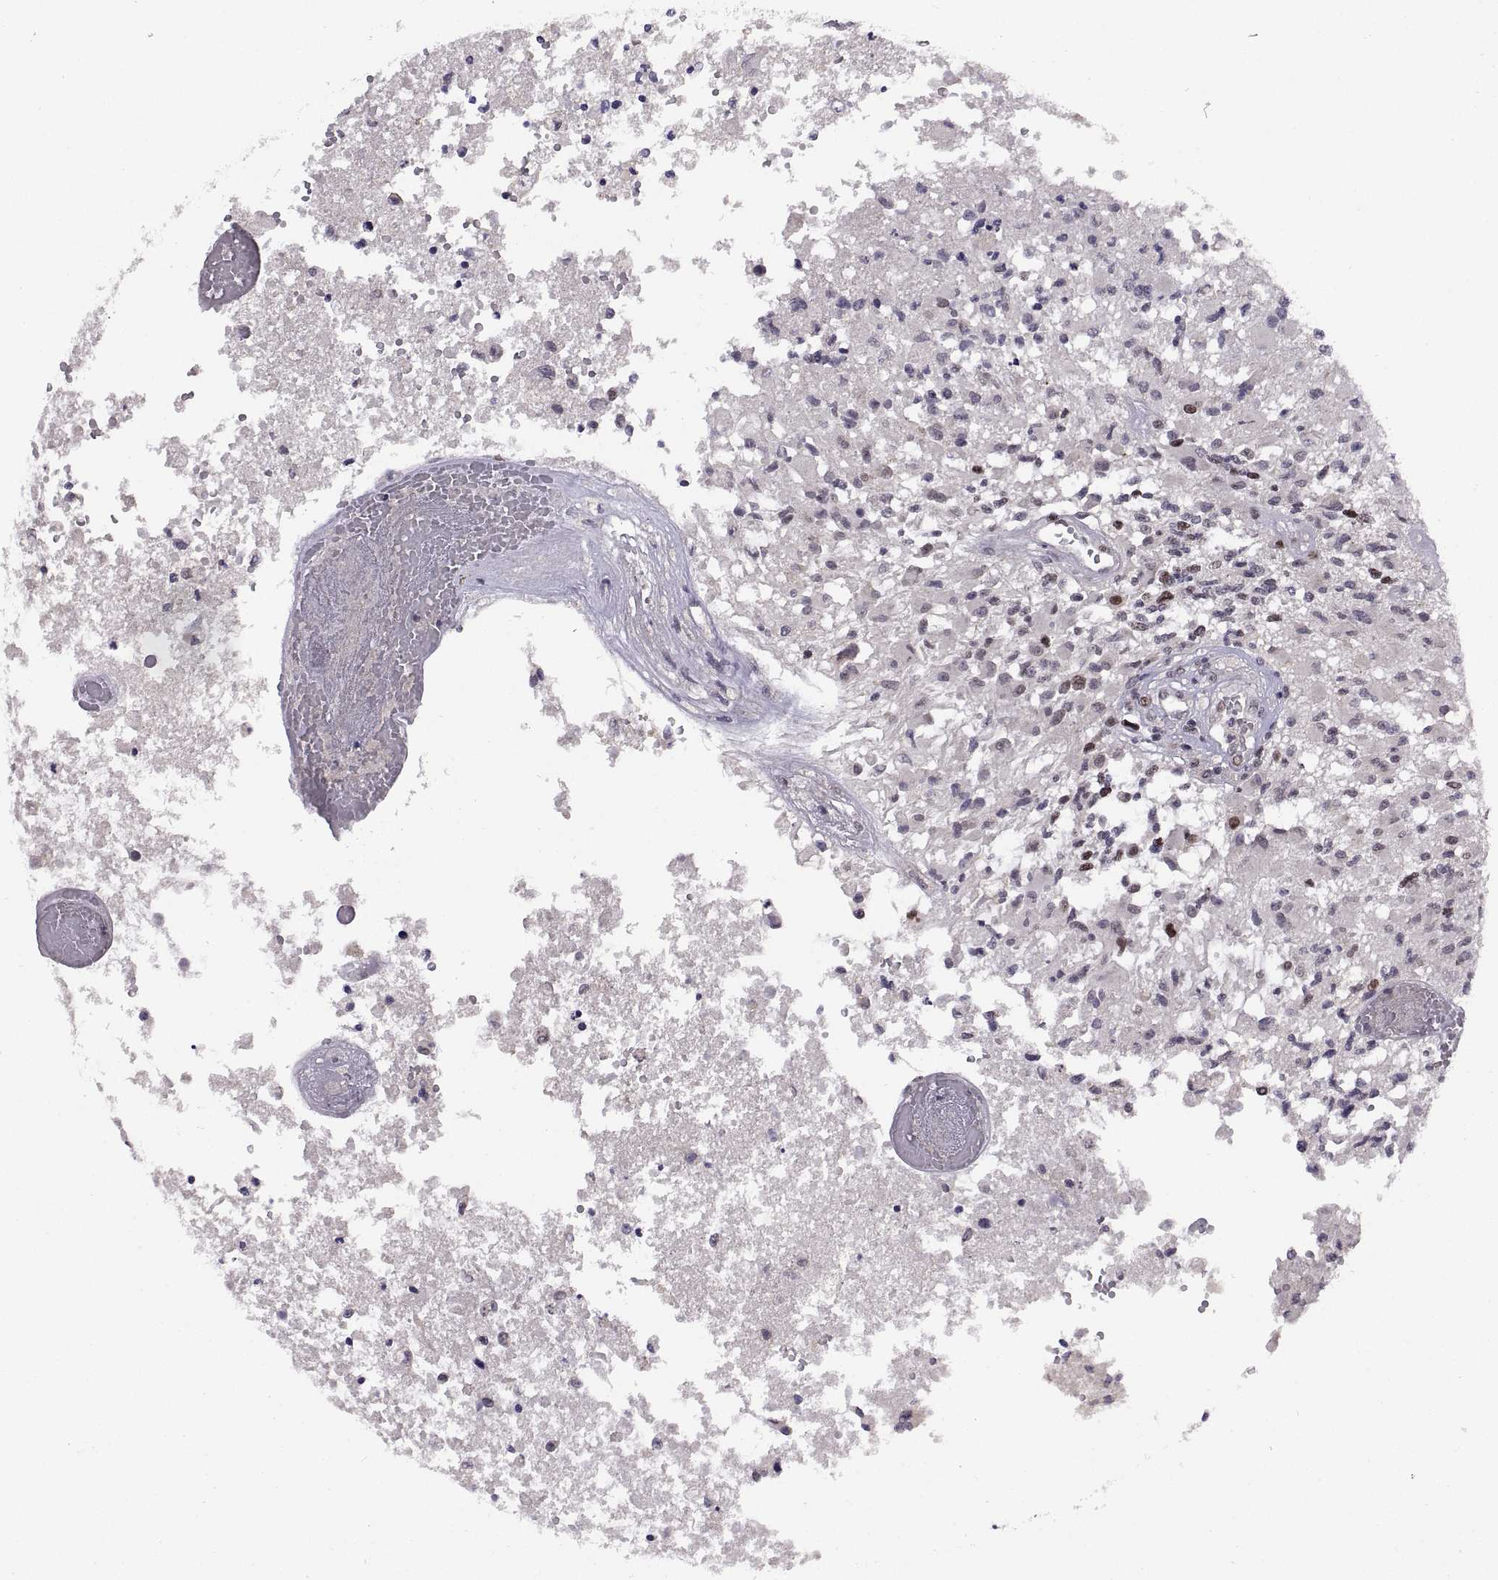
{"staining": {"intensity": "moderate", "quantity": "<25%", "location": "nuclear"}, "tissue": "glioma", "cell_type": "Tumor cells", "image_type": "cancer", "snomed": [{"axis": "morphology", "description": "Glioma, malignant, High grade"}, {"axis": "topography", "description": "Brain"}], "caption": "Immunohistochemical staining of glioma demonstrates low levels of moderate nuclear expression in approximately <25% of tumor cells.", "gene": "CHFR", "patient": {"sex": "female", "age": 63}}